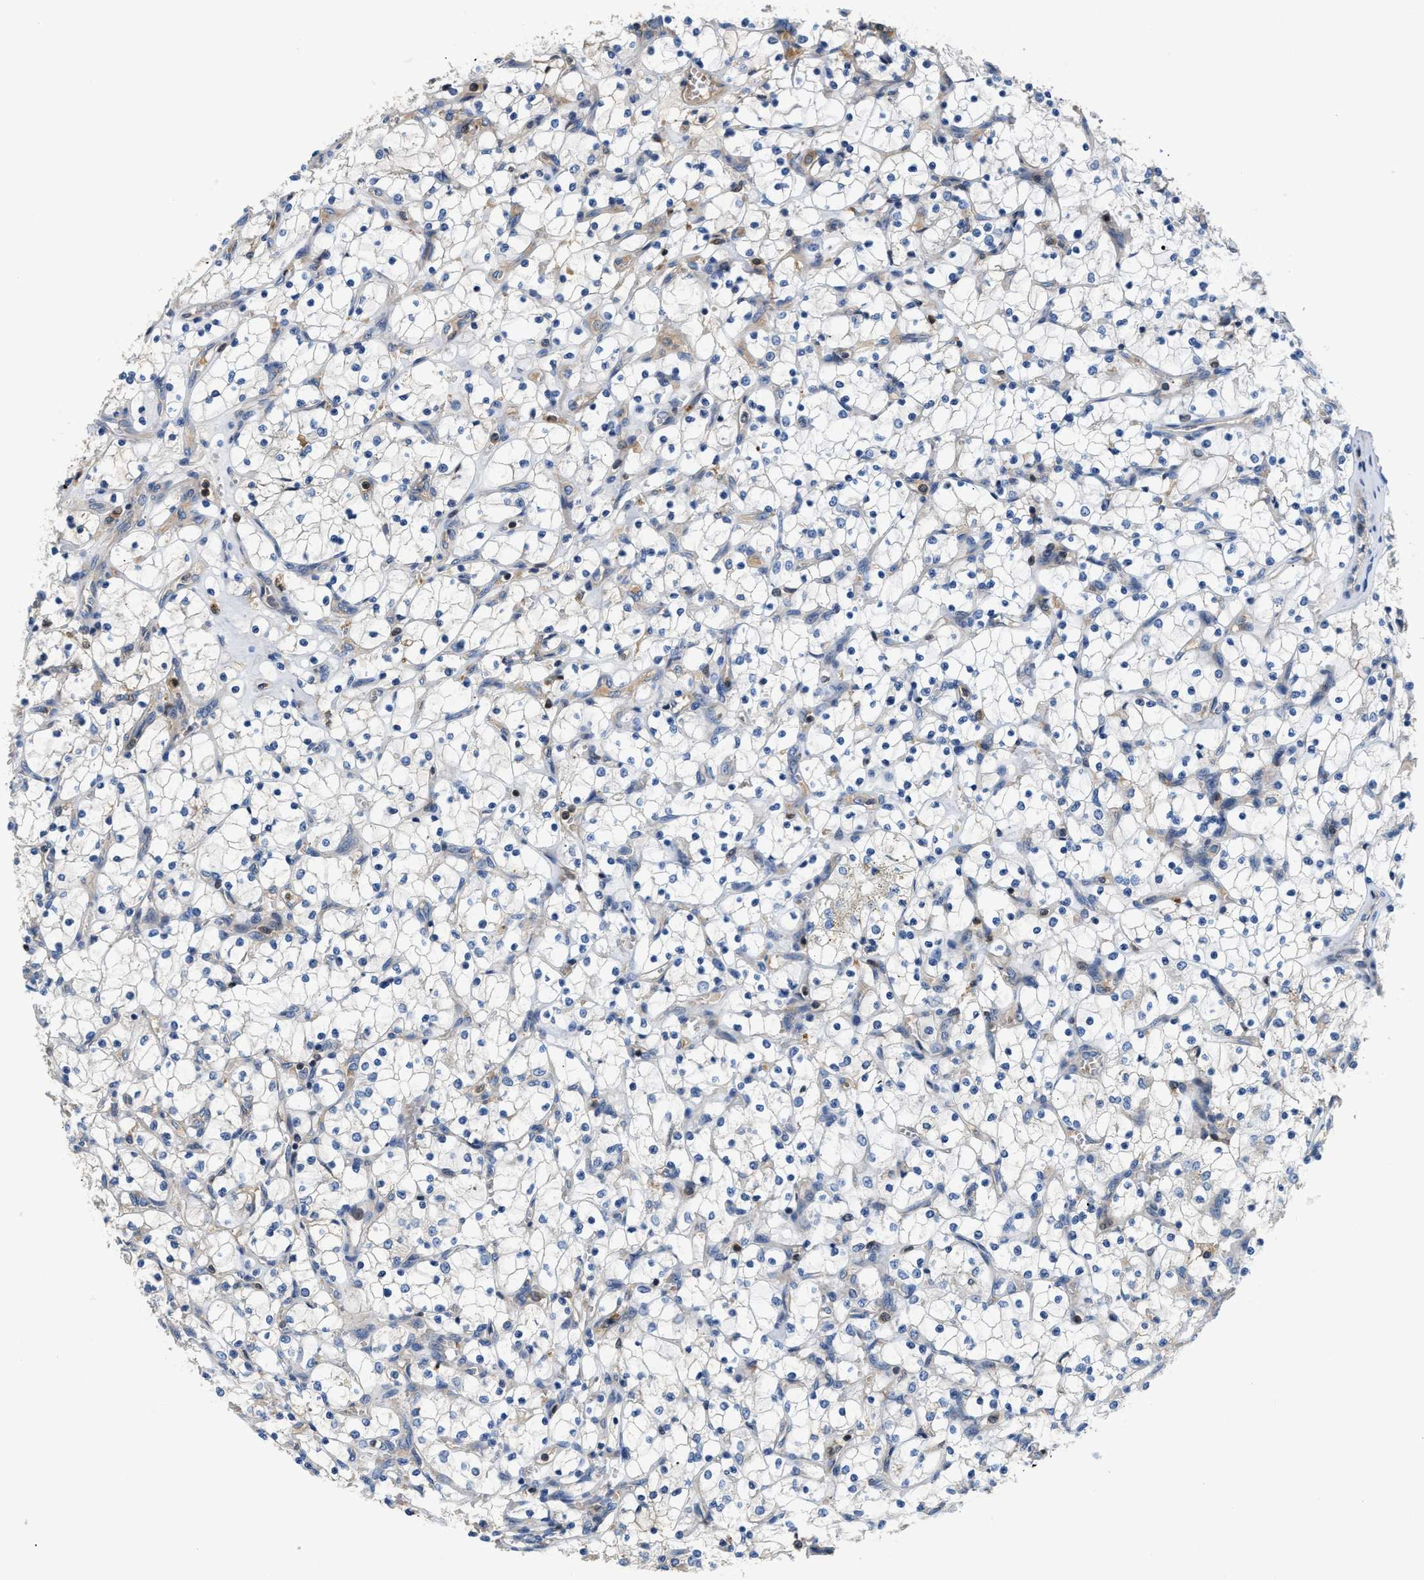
{"staining": {"intensity": "negative", "quantity": "none", "location": "none"}, "tissue": "renal cancer", "cell_type": "Tumor cells", "image_type": "cancer", "snomed": [{"axis": "morphology", "description": "Adenocarcinoma, NOS"}, {"axis": "topography", "description": "Kidney"}], "caption": "Immunohistochemical staining of renal cancer (adenocarcinoma) displays no significant positivity in tumor cells.", "gene": "OSTF1", "patient": {"sex": "female", "age": 69}}